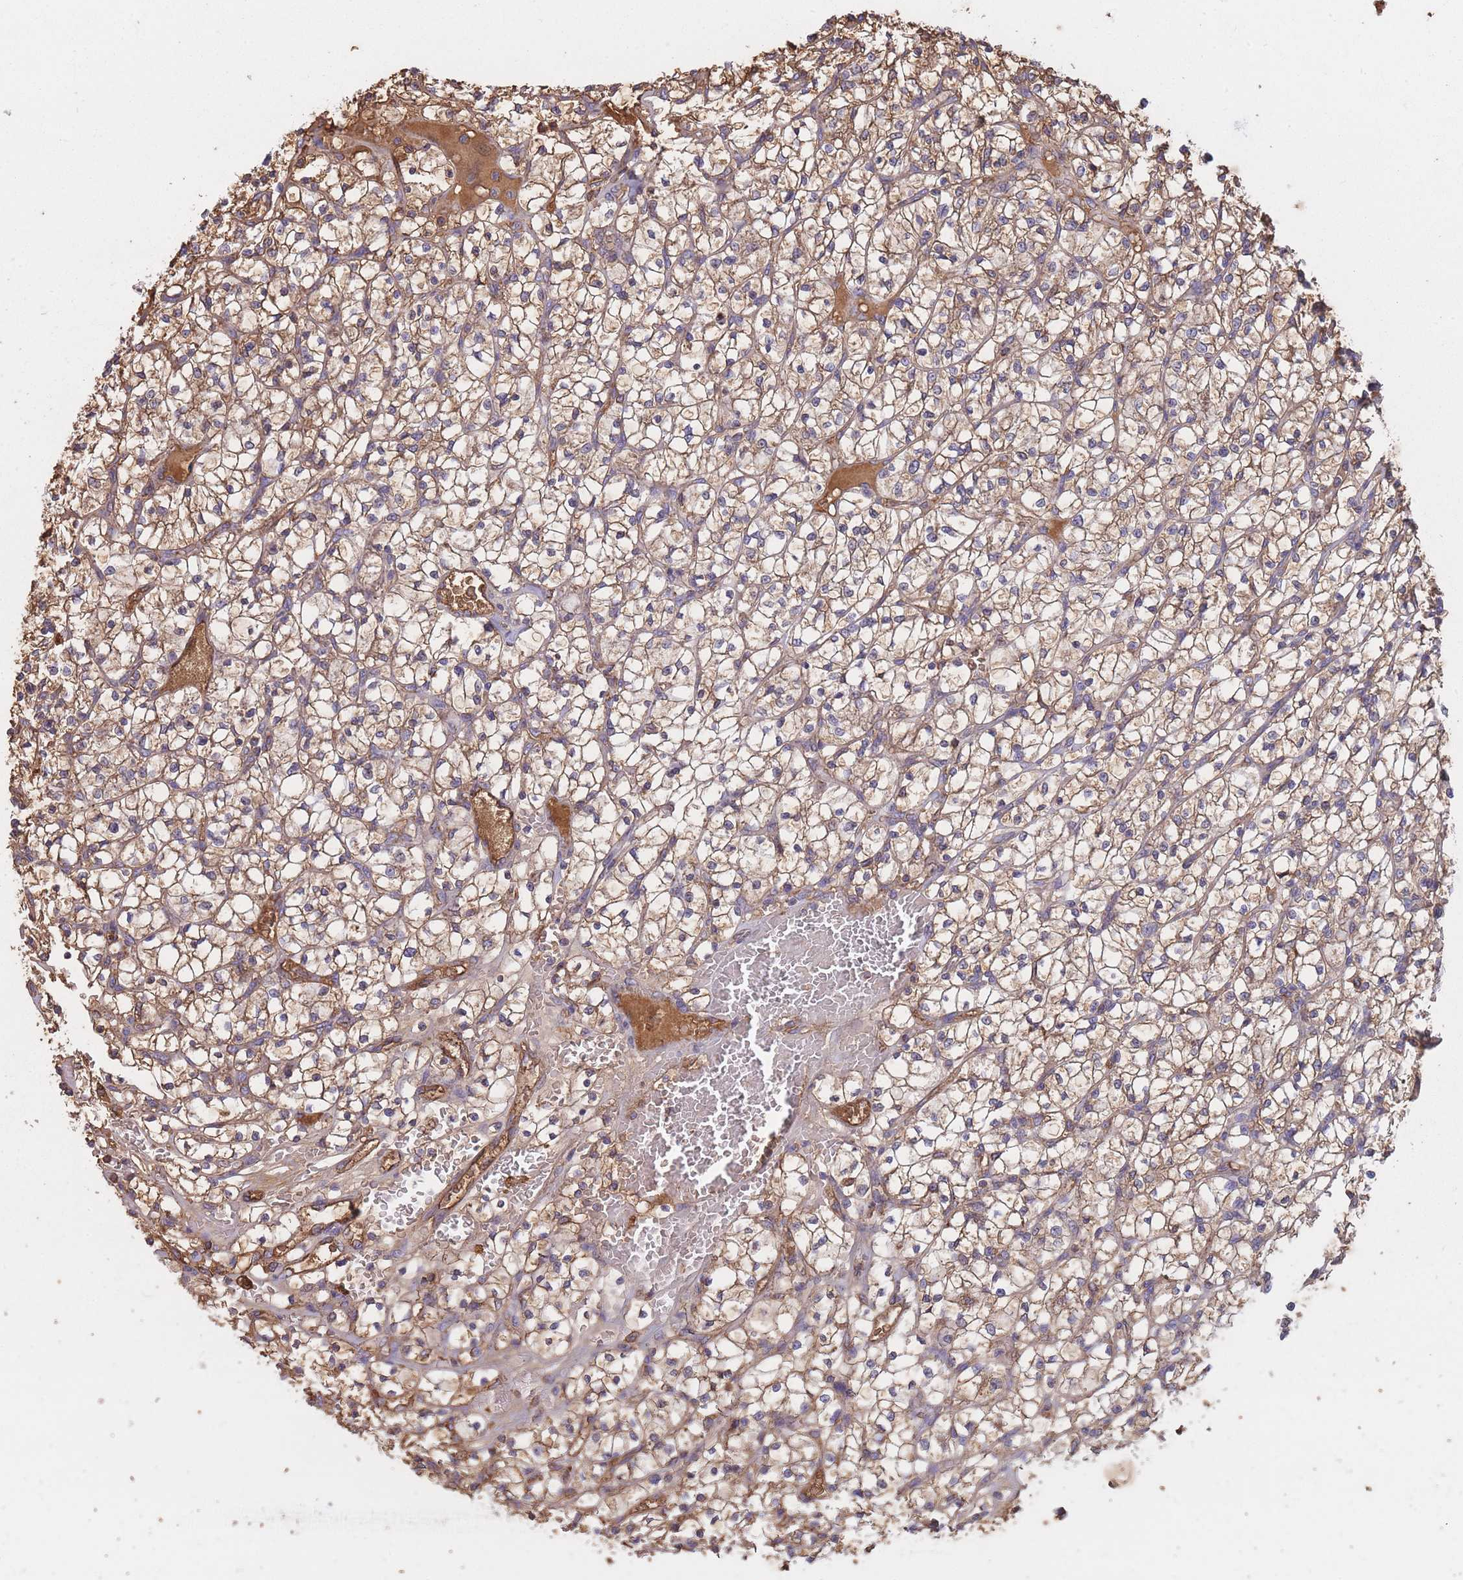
{"staining": {"intensity": "weak", "quantity": ">75%", "location": "cytoplasmic/membranous"}, "tissue": "renal cancer", "cell_type": "Tumor cells", "image_type": "cancer", "snomed": [{"axis": "morphology", "description": "Adenocarcinoma, NOS"}, {"axis": "topography", "description": "Kidney"}], "caption": "Renal cancer (adenocarcinoma) was stained to show a protein in brown. There is low levels of weak cytoplasmic/membranous positivity in about >75% of tumor cells.", "gene": "KAT2A", "patient": {"sex": "female", "age": 64}}